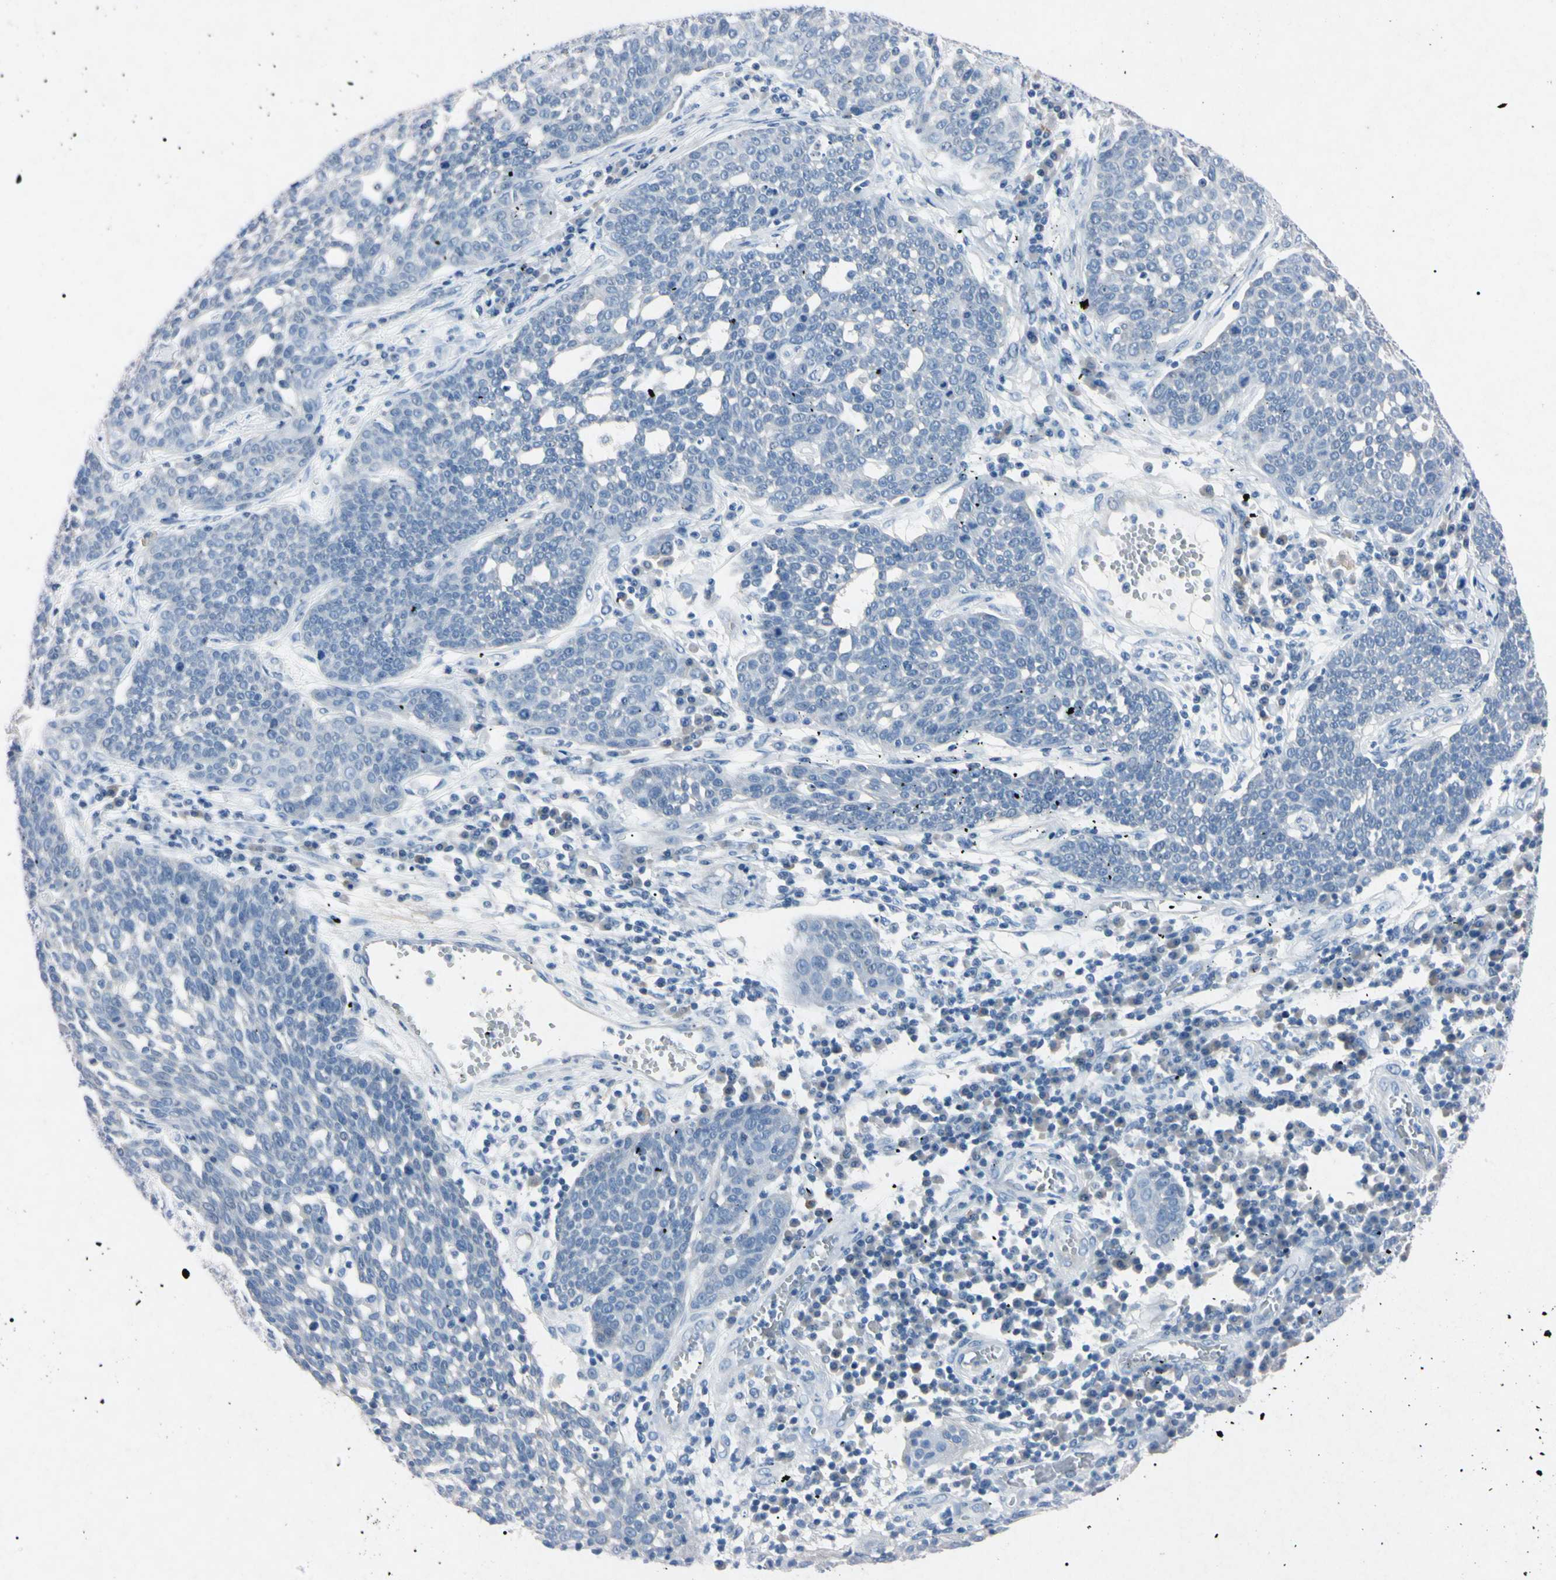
{"staining": {"intensity": "negative", "quantity": "none", "location": "none"}, "tissue": "cervical cancer", "cell_type": "Tumor cells", "image_type": "cancer", "snomed": [{"axis": "morphology", "description": "Squamous cell carcinoma, NOS"}, {"axis": "topography", "description": "Cervix"}], "caption": "There is no significant positivity in tumor cells of squamous cell carcinoma (cervical).", "gene": "ELN", "patient": {"sex": "female", "age": 34}}